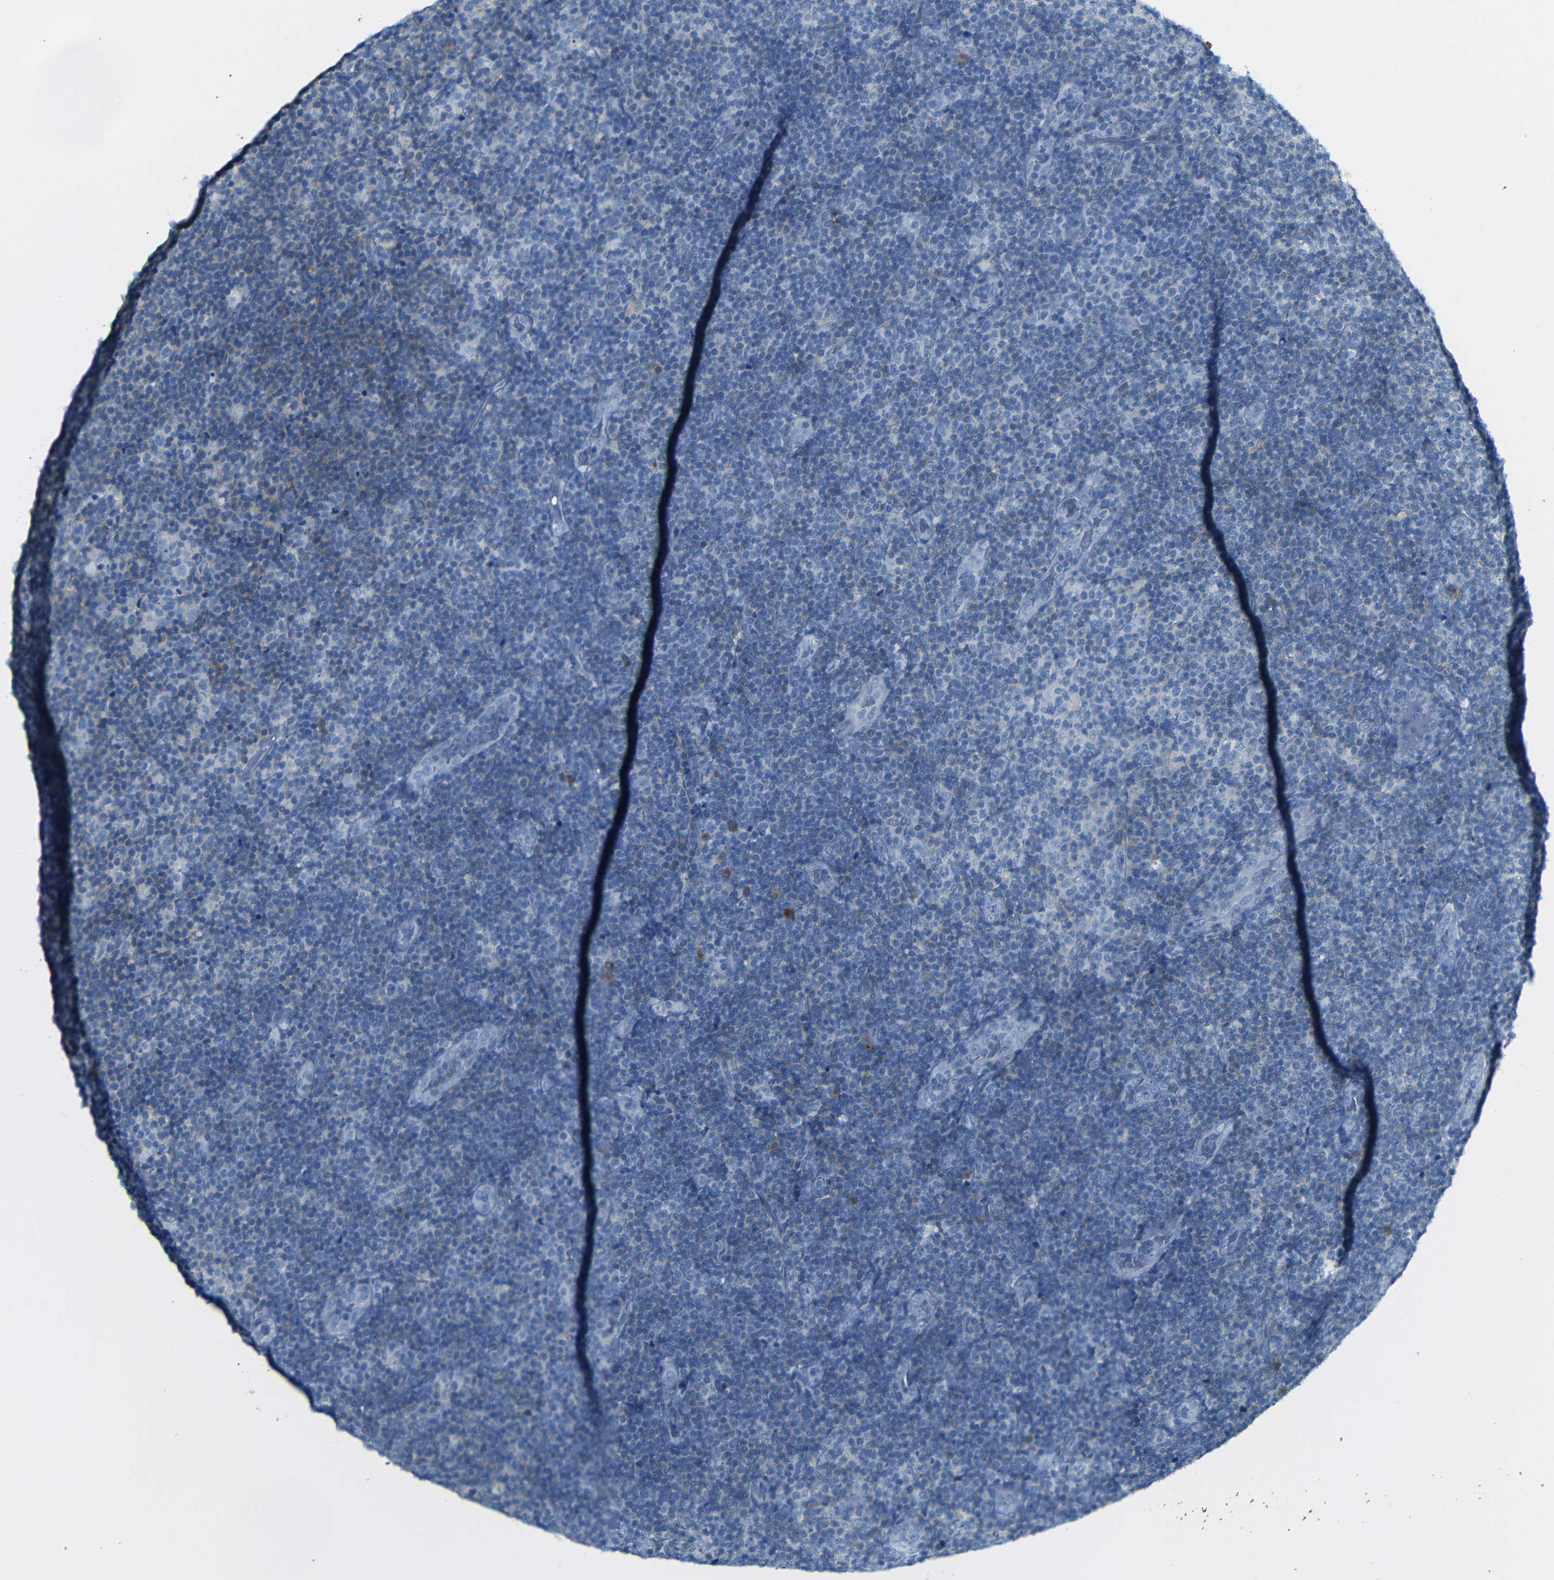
{"staining": {"intensity": "negative", "quantity": "none", "location": "none"}, "tissue": "lymphoma", "cell_type": "Tumor cells", "image_type": "cancer", "snomed": [{"axis": "morphology", "description": "Malignant lymphoma, non-Hodgkin's type, Low grade"}, {"axis": "topography", "description": "Lymph node"}], "caption": "Image shows no significant protein expression in tumor cells of malignant lymphoma, non-Hodgkin's type (low-grade). (Immunohistochemistry, brightfield microscopy, high magnification).", "gene": "FCRL1", "patient": {"sex": "male", "age": 83}}